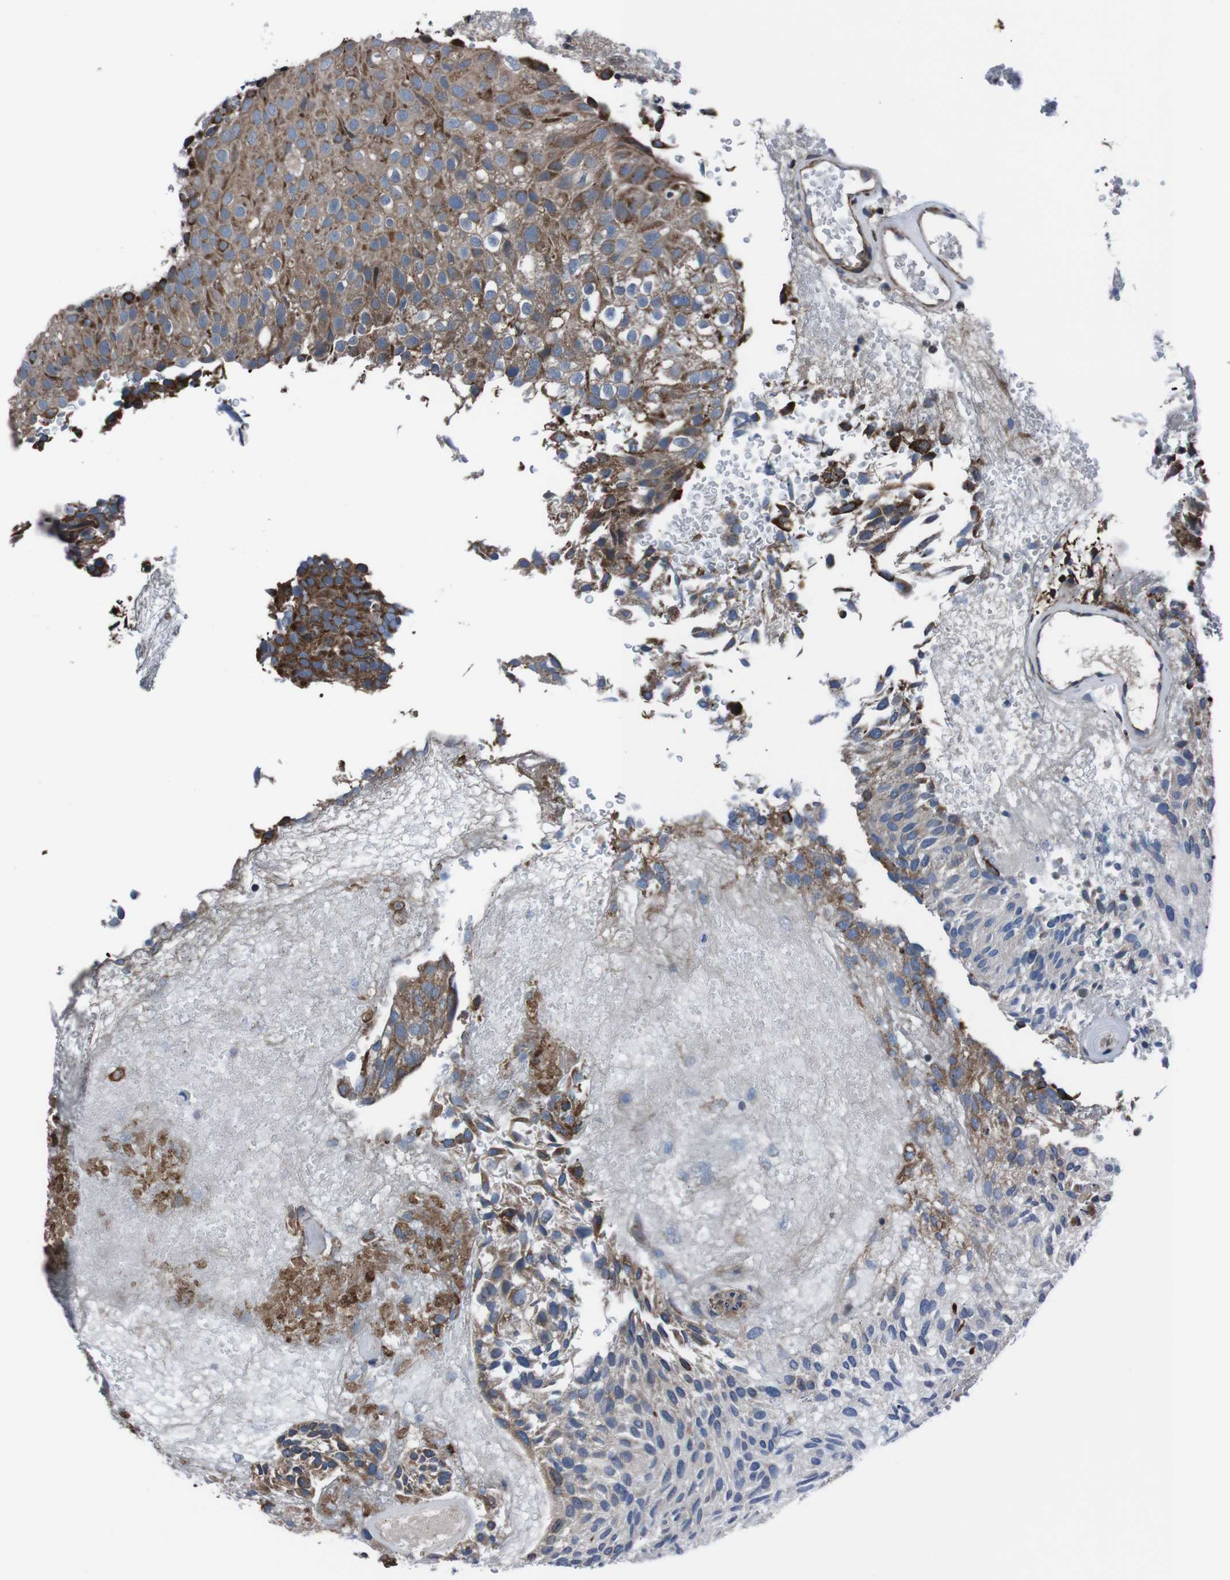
{"staining": {"intensity": "moderate", "quantity": ">75%", "location": "cytoplasmic/membranous"}, "tissue": "urothelial cancer", "cell_type": "Tumor cells", "image_type": "cancer", "snomed": [{"axis": "morphology", "description": "Urothelial carcinoma, Low grade"}, {"axis": "topography", "description": "Urinary bladder"}], "caption": "High-magnification brightfield microscopy of urothelial cancer stained with DAB (brown) and counterstained with hematoxylin (blue). tumor cells exhibit moderate cytoplasmic/membranous positivity is seen in about>75% of cells.", "gene": "EIF4A2", "patient": {"sex": "male", "age": 78}}